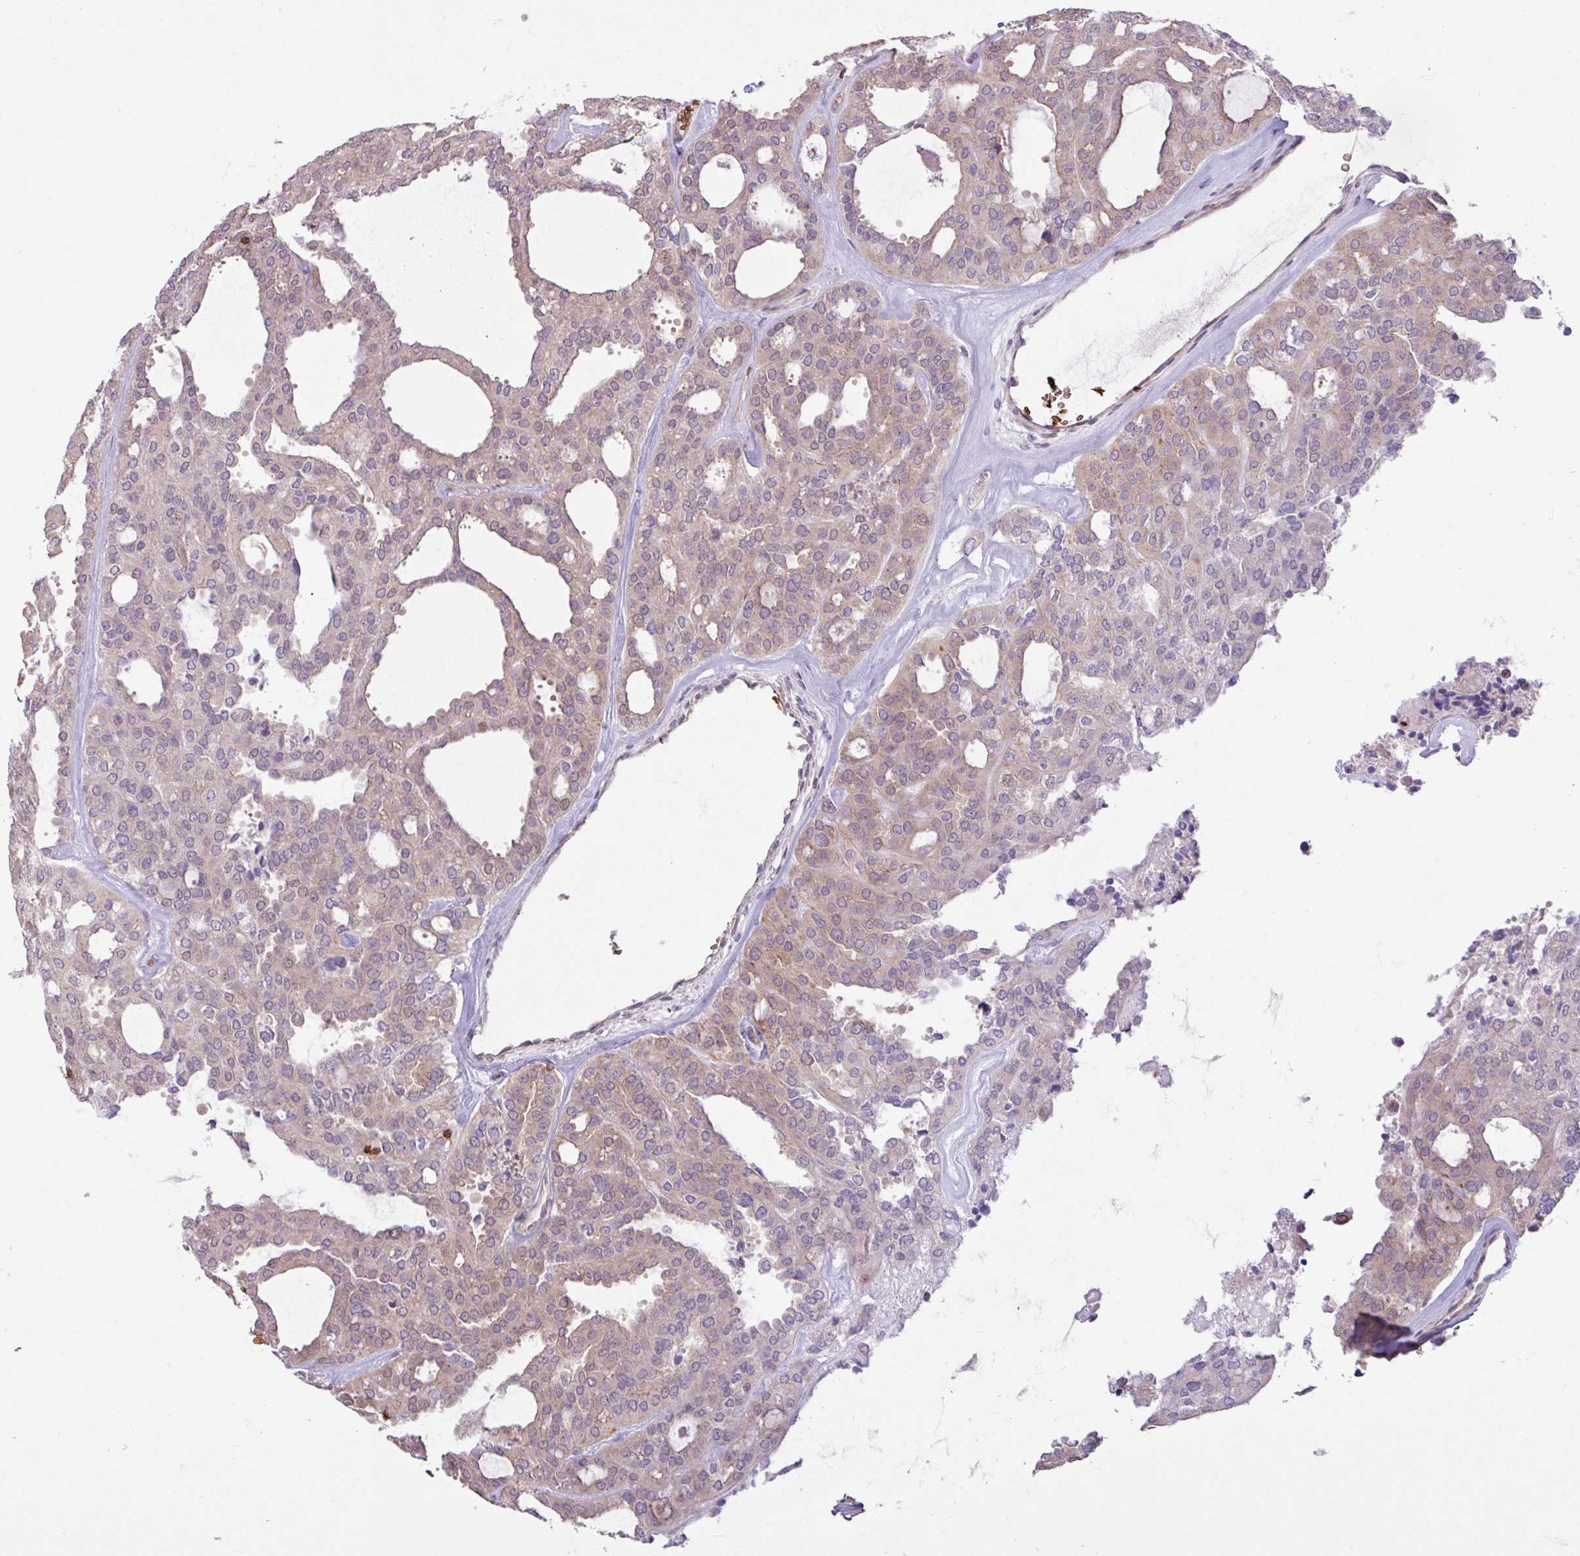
{"staining": {"intensity": "weak", "quantity": ">75%", "location": "cytoplasmic/membranous"}, "tissue": "thyroid cancer", "cell_type": "Tumor cells", "image_type": "cancer", "snomed": [{"axis": "morphology", "description": "Follicular adenoma carcinoma, NOS"}, {"axis": "topography", "description": "Thyroid gland"}], "caption": "IHC image of human follicular adenoma carcinoma (thyroid) stained for a protein (brown), which exhibits low levels of weak cytoplasmic/membranous positivity in about >75% of tumor cells.", "gene": "RAD21L1", "patient": {"sex": "male", "age": 75}}